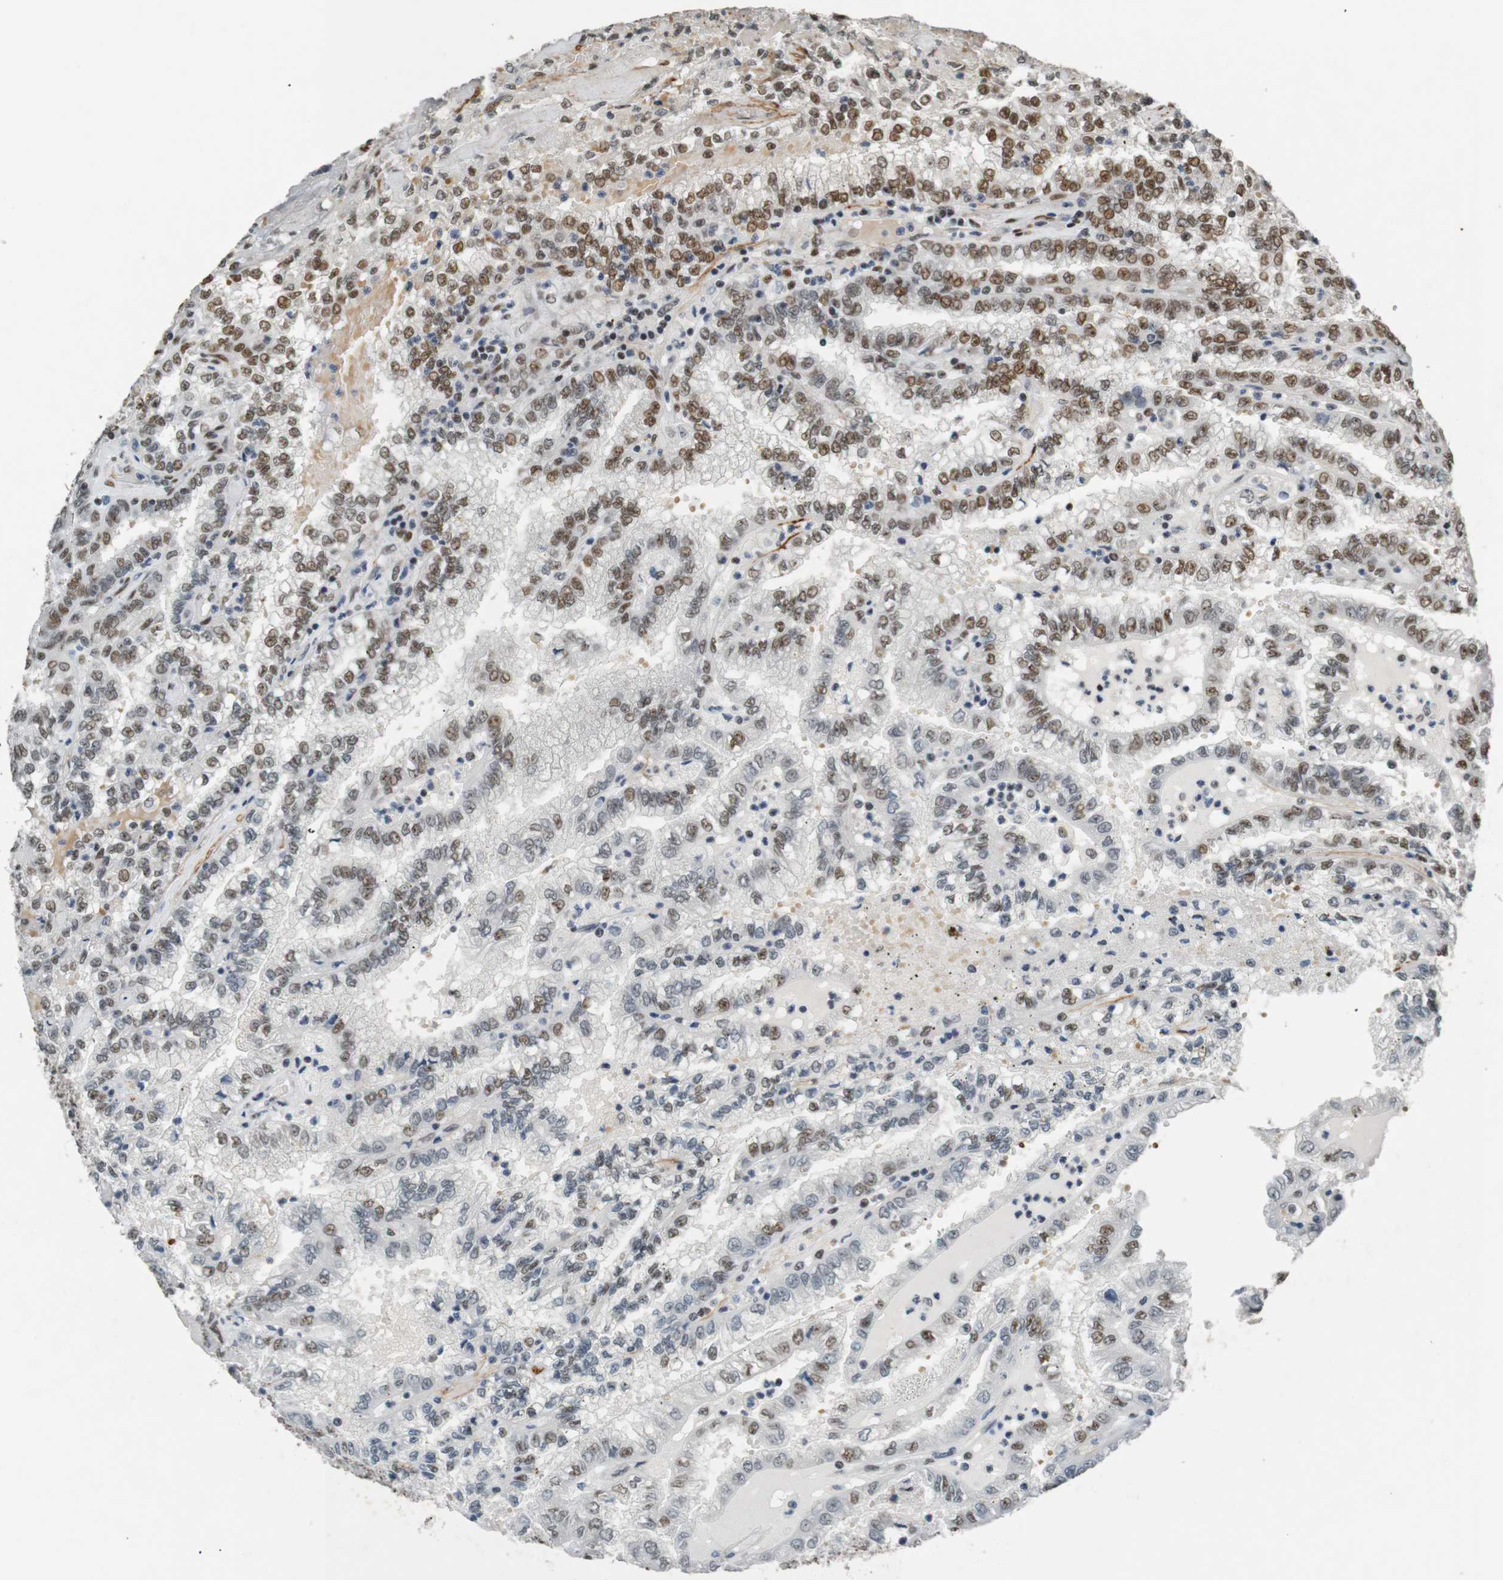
{"staining": {"intensity": "moderate", "quantity": "25%-75%", "location": "nuclear"}, "tissue": "renal cancer", "cell_type": "Tumor cells", "image_type": "cancer", "snomed": [{"axis": "morphology", "description": "Inflammation, NOS"}, {"axis": "morphology", "description": "Adenocarcinoma, NOS"}, {"axis": "topography", "description": "Kidney"}], "caption": "A high-resolution histopathology image shows IHC staining of renal cancer, which exhibits moderate nuclear positivity in approximately 25%-75% of tumor cells.", "gene": "HEXIM1", "patient": {"sex": "male", "age": 68}}